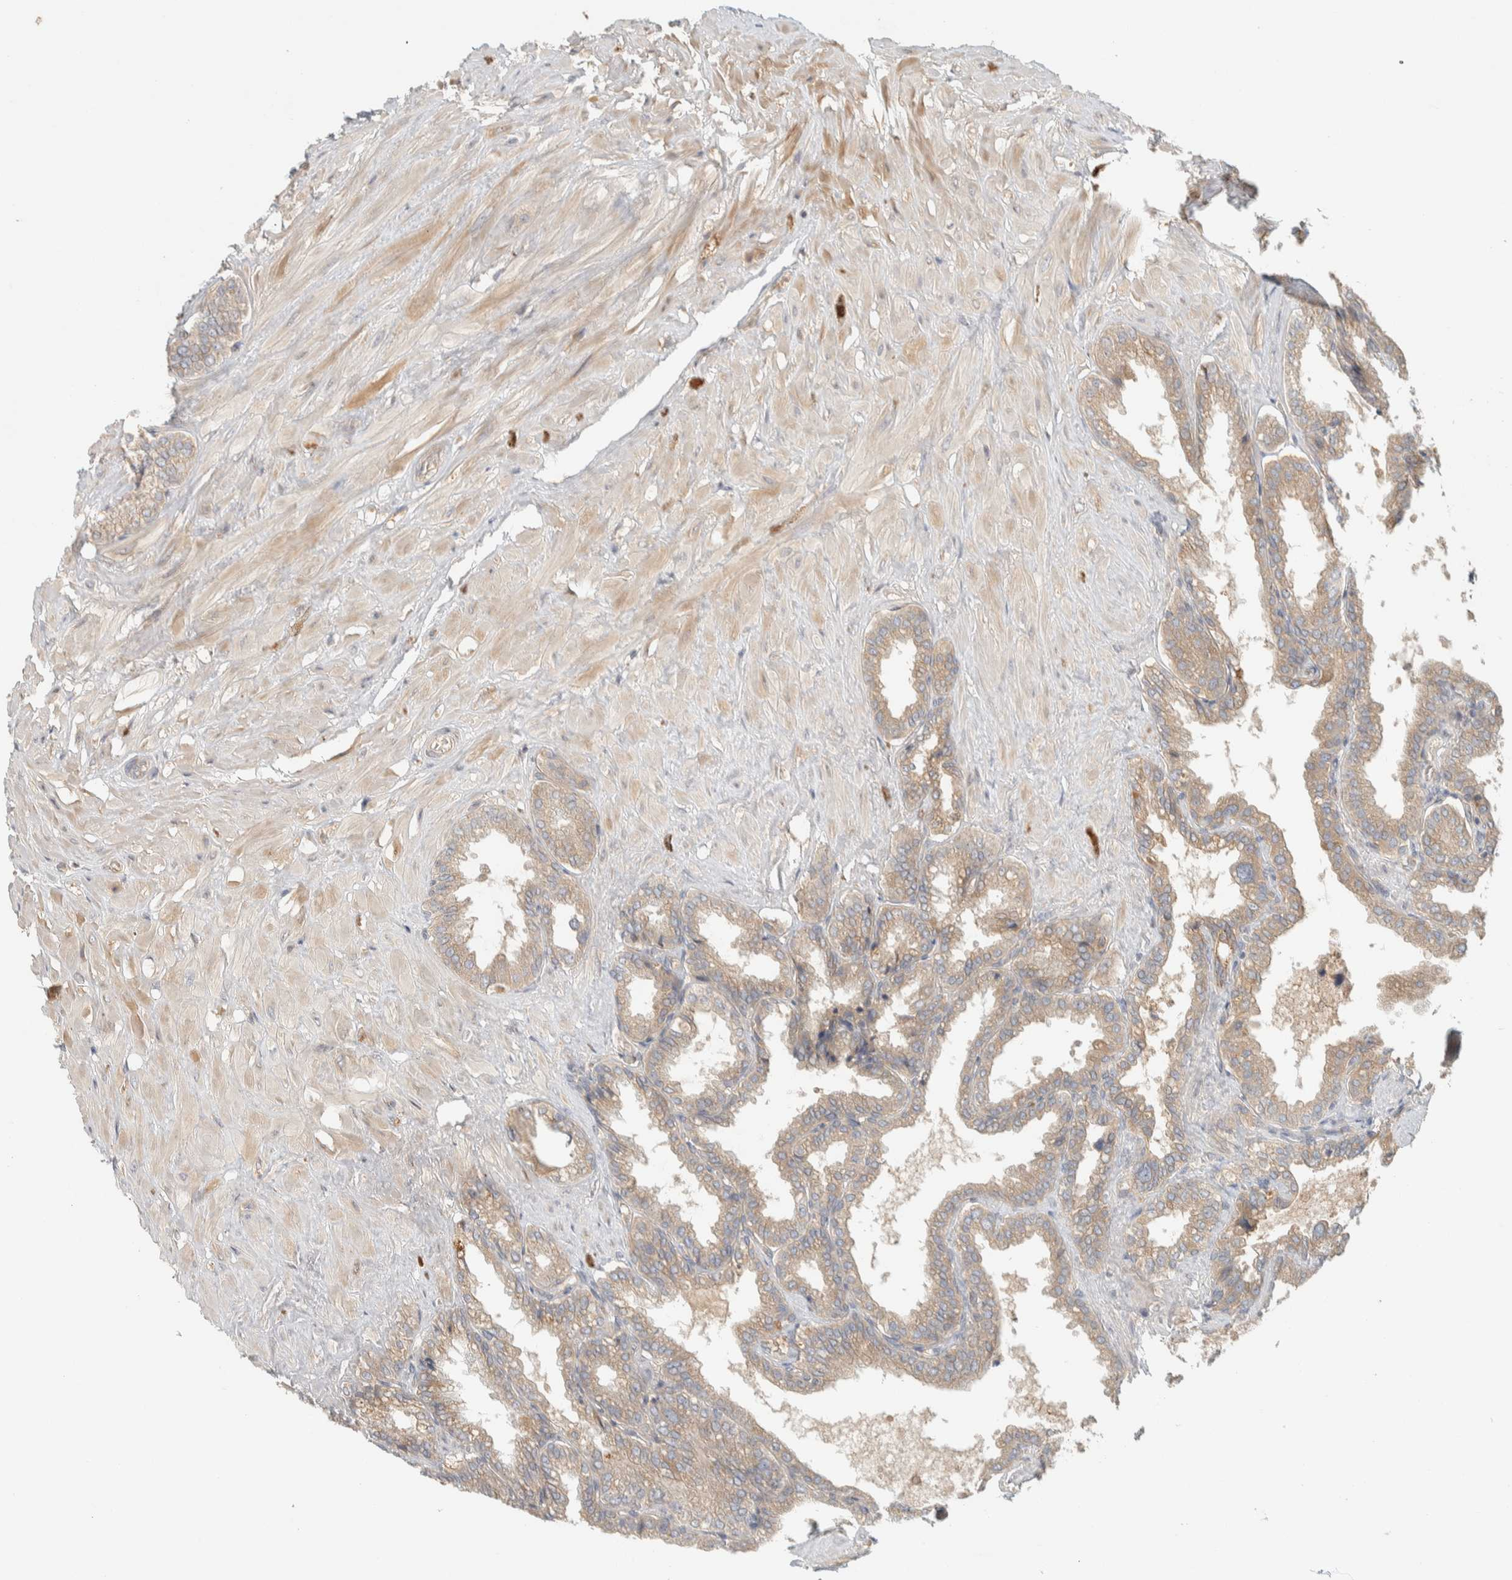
{"staining": {"intensity": "weak", "quantity": ">75%", "location": "cytoplasmic/membranous"}, "tissue": "seminal vesicle", "cell_type": "Glandular cells", "image_type": "normal", "snomed": [{"axis": "morphology", "description": "Normal tissue, NOS"}, {"axis": "topography", "description": "Seminal veicle"}], "caption": "This histopathology image displays immunohistochemistry (IHC) staining of unremarkable human seminal vesicle, with low weak cytoplasmic/membranous expression in approximately >75% of glandular cells.", "gene": "FAM167A", "patient": {"sex": "male", "age": 46}}